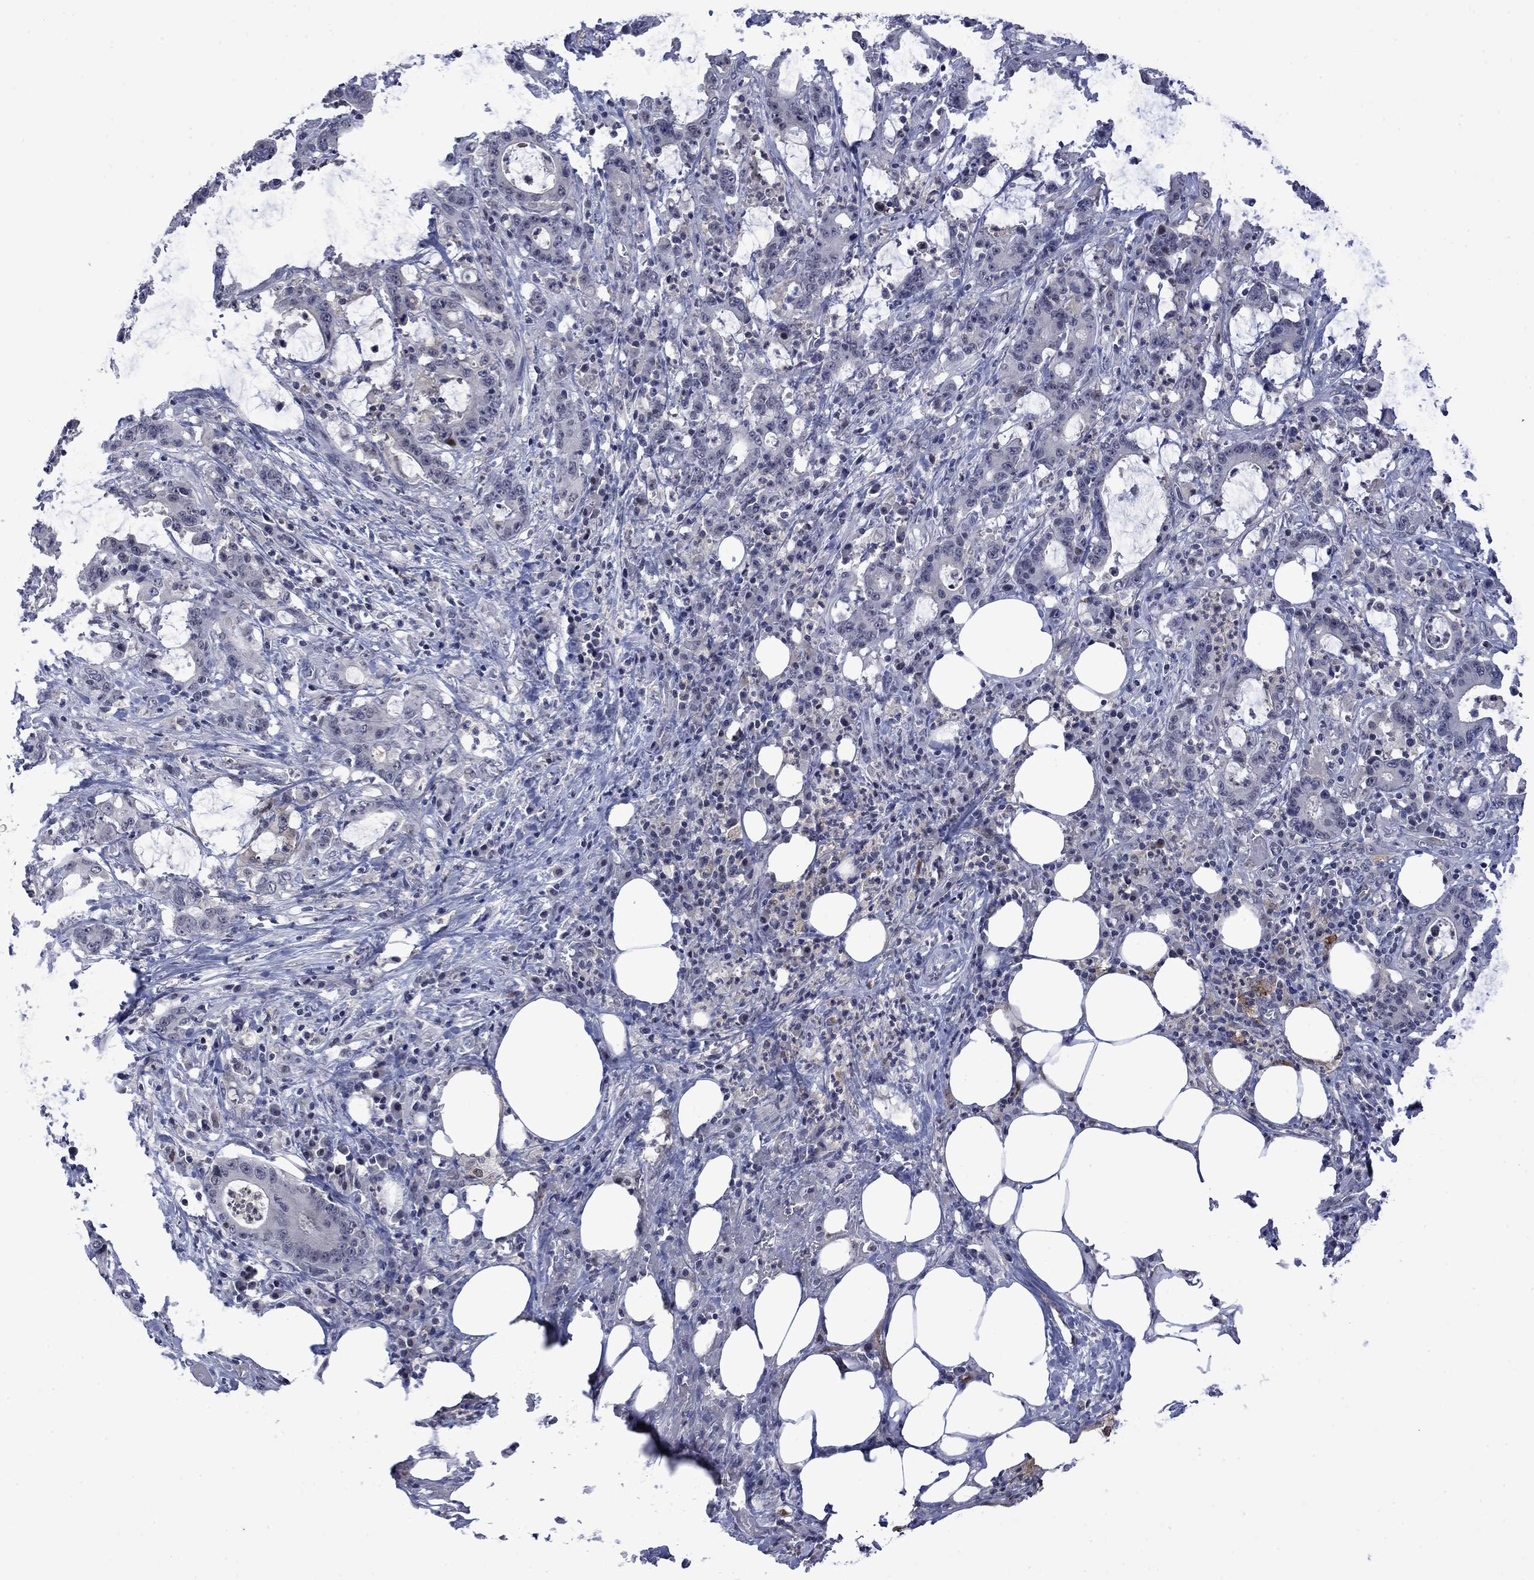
{"staining": {"intensity": "negative", "quantity": "none", "location": "none"}, "tissue": "stomach cancer", "cell_type": "Tumor cells", "image_type": "cancer", "snomed": [{"axis": "morphology", "description": "Adenocarcinoma, NOS"}, {"axis": "topography", "description": "Stomach, upper"}], "caption": "Immunohistochemistry (IHC) photomicrograph of neoplastic tissue: adenocarcinoma (stomach) stained with DAB shows no significant protein expression in tumor cells. (Brightfield microscopy of DAB IHC at high magnification).", "gene": "AGL", "patient": {"sex": "male", "age": 68}}